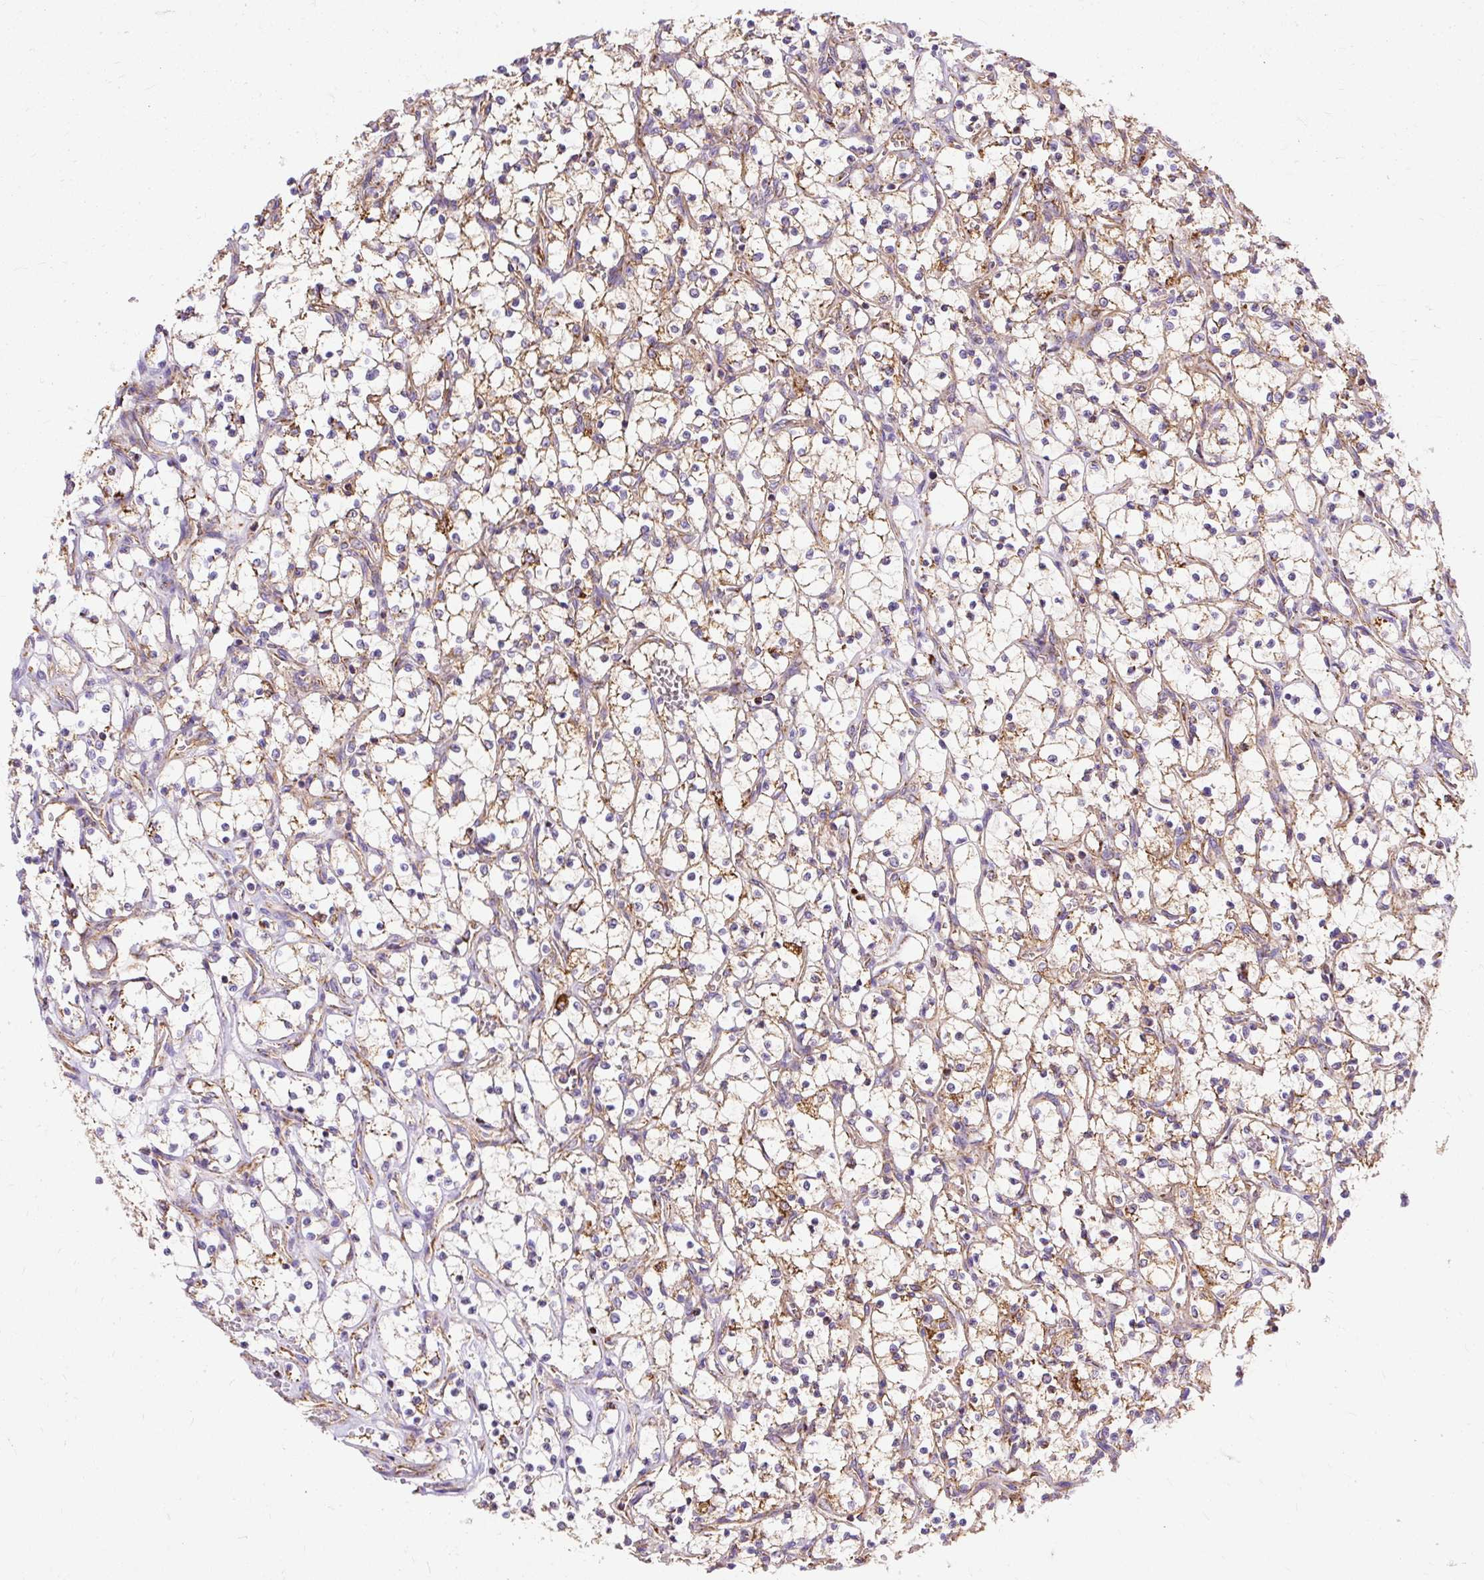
{"staining": {"intensity": "moderate", "quantity": ">75%", "location": "cytoplasmic/membranous"}, "tissue": "renal cancer", "cell_type": "Tumor cells", "image_type": "cancer", "snomed": [{"axis": "morphology", "description": "Adenocarcinoma, NOS"}, {"axis": "topography", "description": "Kidney"}], "caption": "Renal adenocarcinoma stained for a protein exhibits moderate cytoplasmic/membranous positivity in tumor cells.", "gene": "CEP290", "patient": {"sex": "female", "age": 69}}